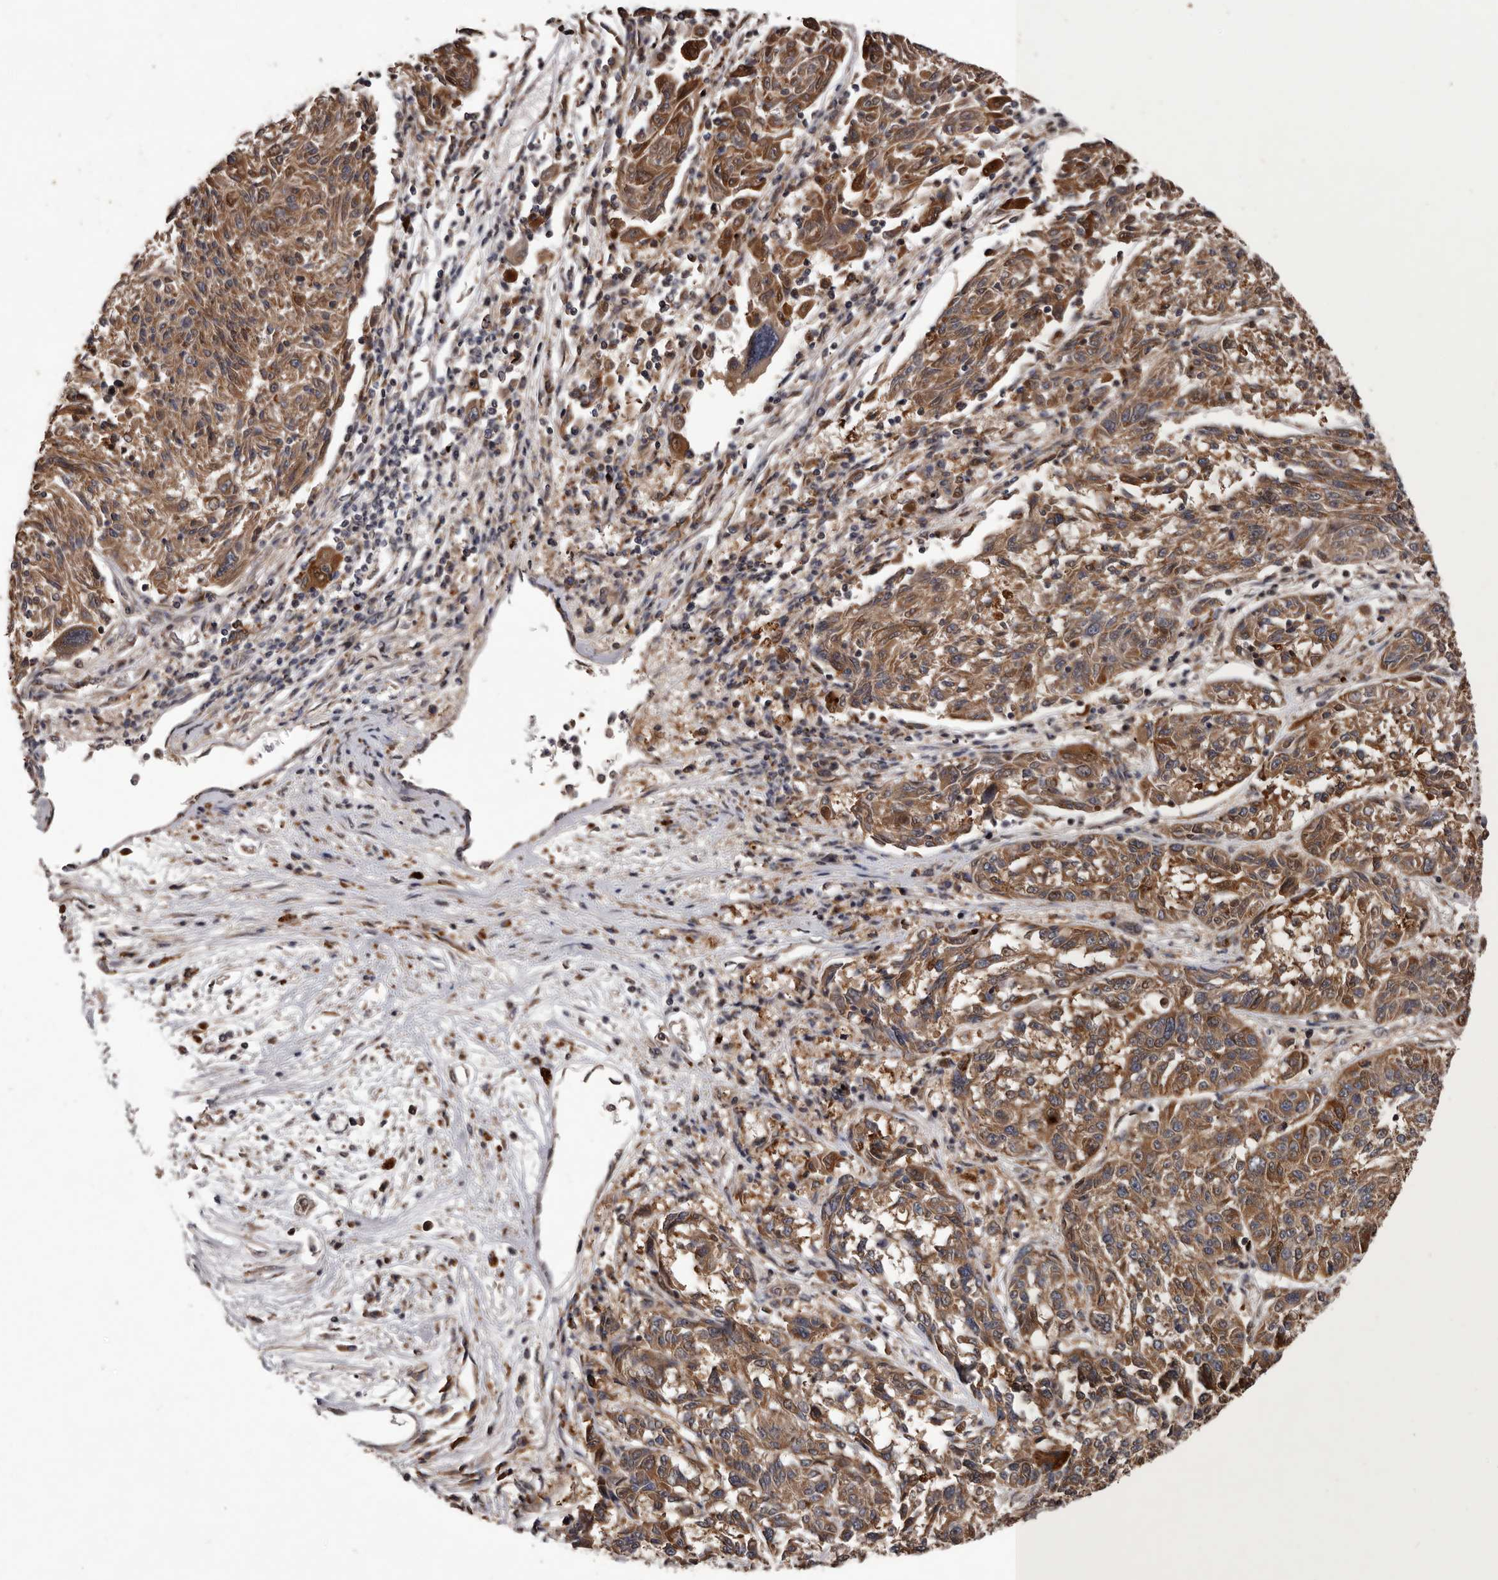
{"staining": {"intensity": "moderate", "quantity": ">75%", "location": "cytoplasmic/membranous"}, "tissue": "melanoma", "cell_type": "Tumor cells", "image_type": "cancer", "snomed": [{"axis": "morphology", "description": "Malignant melanoma, NOS"}, {"axis": "topography", "description": "Skin"}], "caption": "Protein staining demonstrates moderate cytoplasmic/membranous staining in approximately >75% of tumor cells in melanoma.", "gene": "GADD45B", "patient": {"sex": "male", "age": 53}}